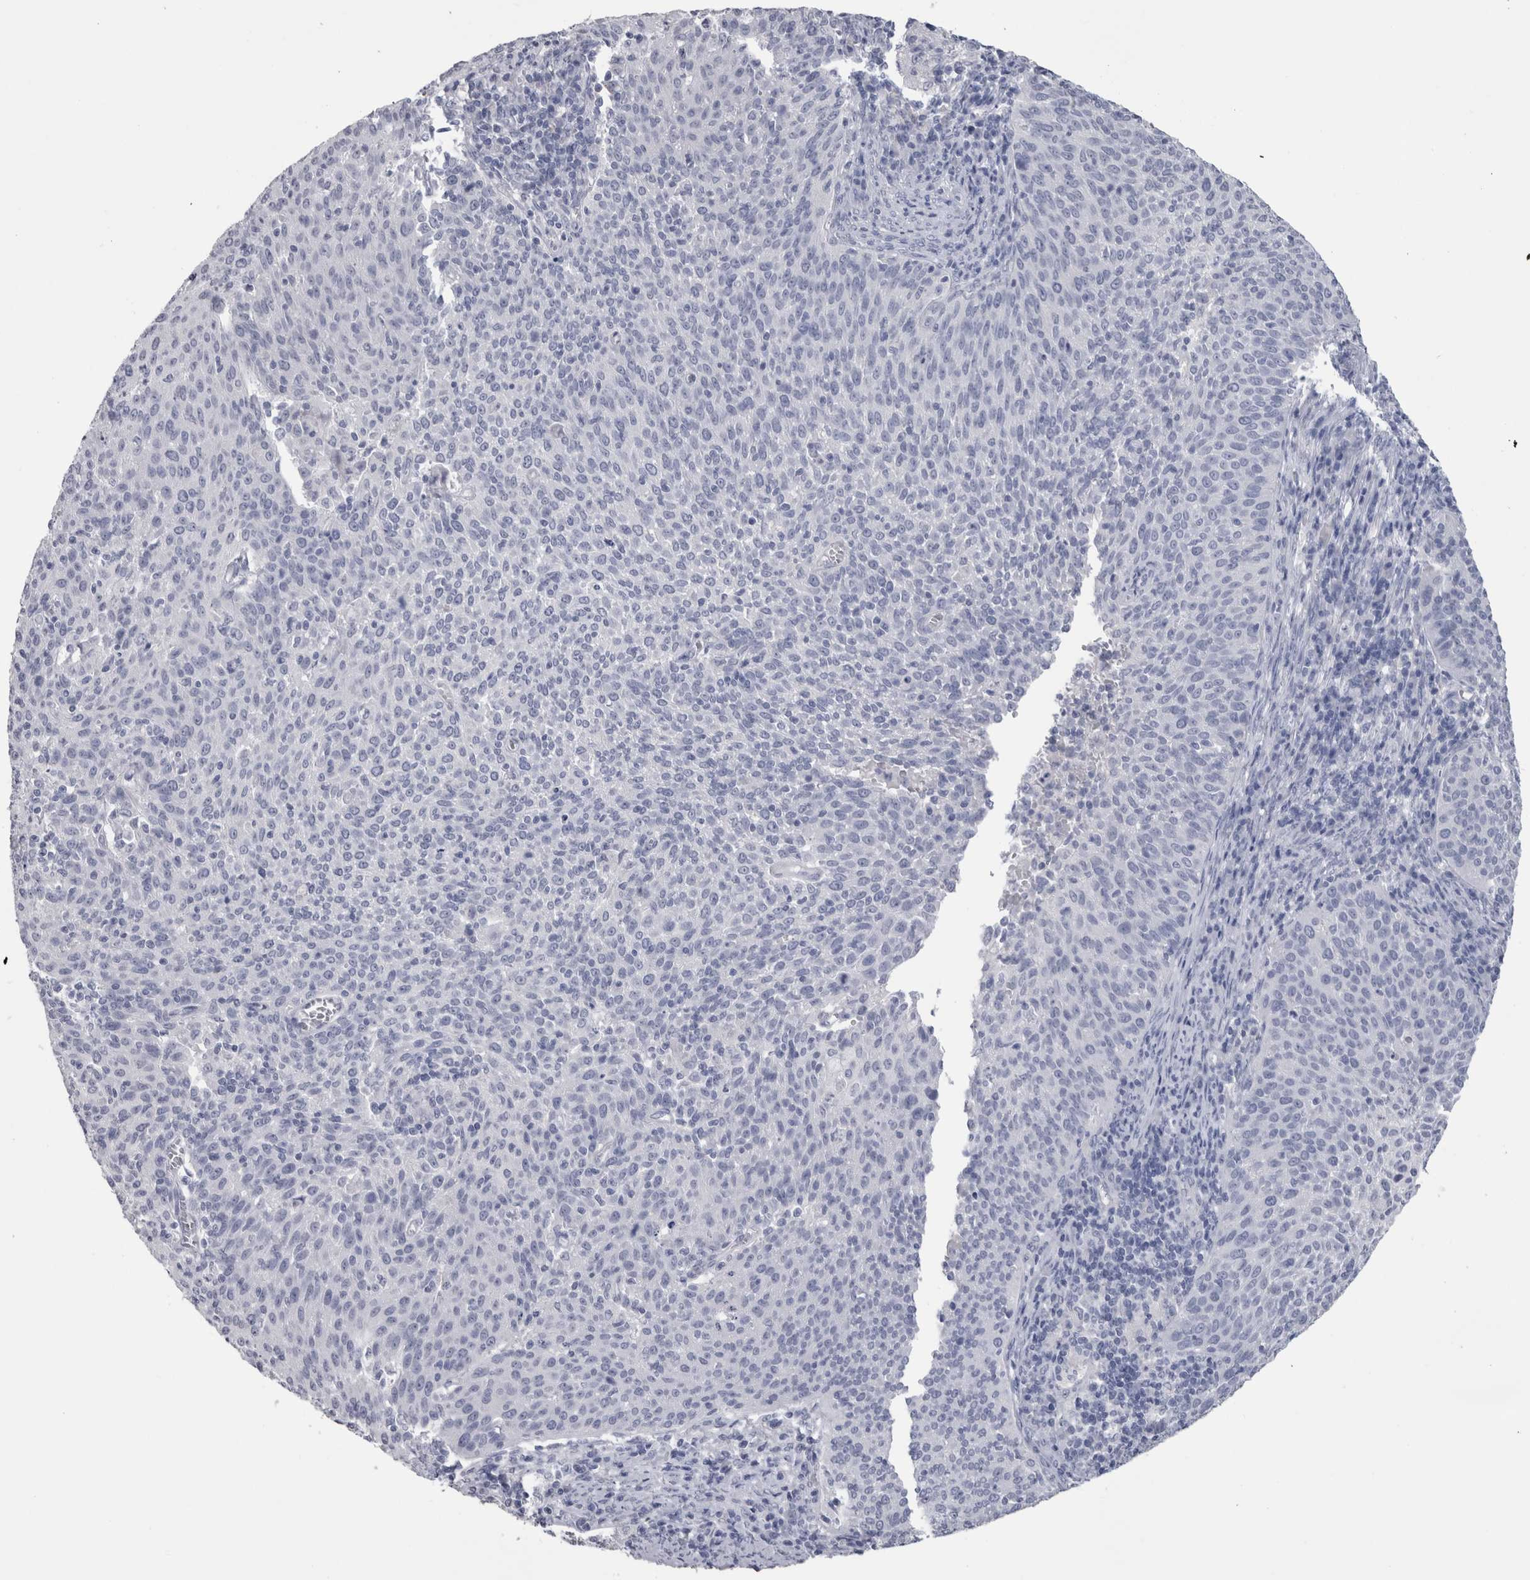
{"staining": {"intensity": "negative", "quantity": "none", "location": "none"}, "tissue": "cervical cancer", "cell_type": "Tumor cells", "image_type": "cancer", "snomed": [{"axis": "morphology", "description": "Squamous cell carcinoma, NOS"}, {"axis": "topography", "description": "Cervix"}], "caption": "The photomicrograph demonstrates no staining of tumor cells in cervical squamous cell carcinoma.", "gene": "PTH", "patient": {"sex": "female", "age": 38}}